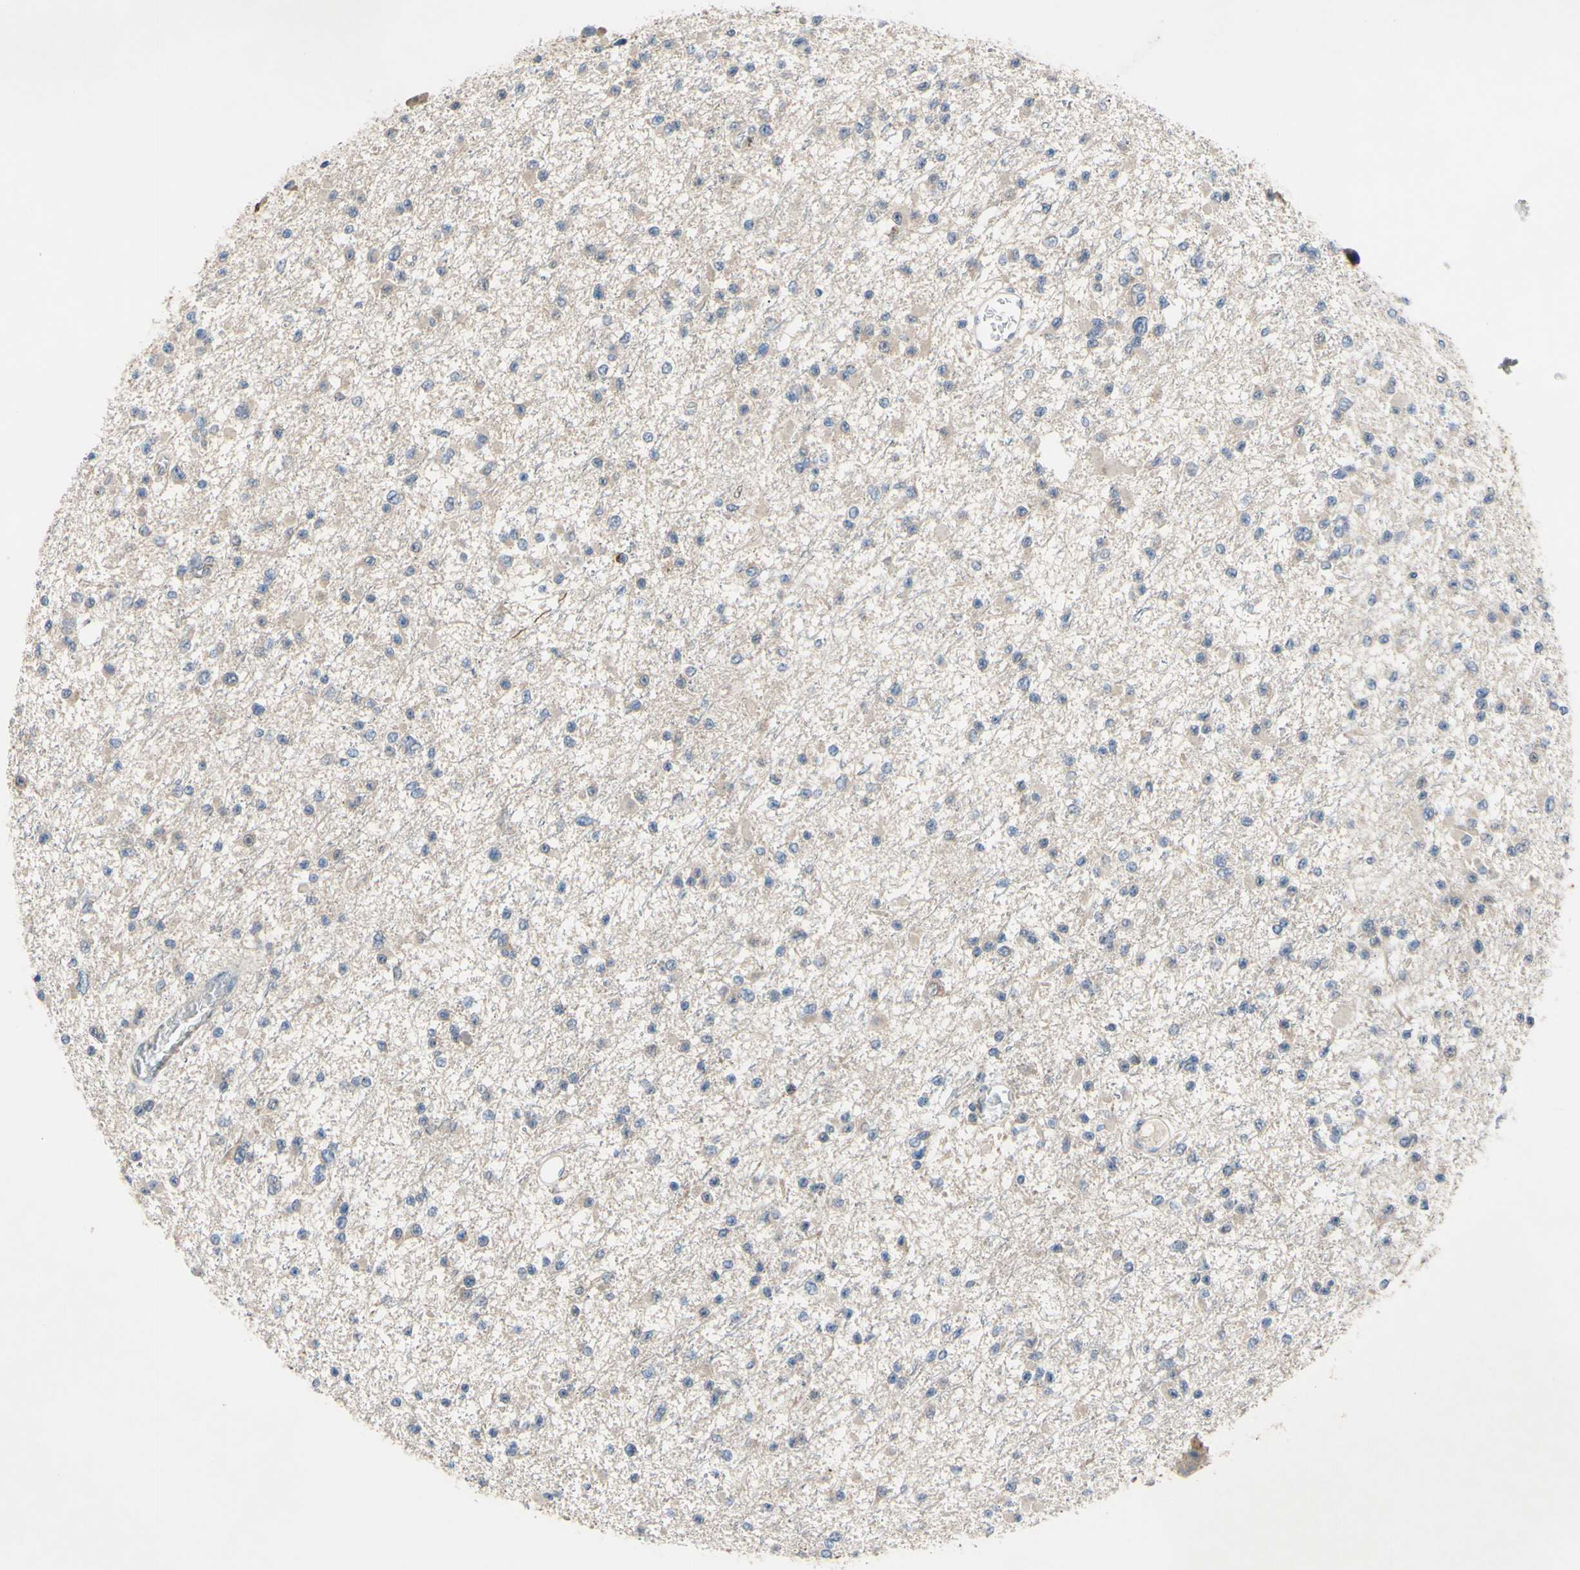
{"staining": {"intensity": "negative", "quantity": "none", "location": "none"}, "tissue": "glioma", "cell_type": "Tumor cells", "image_type": "cancer", "snomed": [{"axis": "morphology", "description": "Glioma, malignant, Low grade"}, {"axis": "topography", "description": "Brain"}], "caption": "Tumor cells show no significant positivity in low-grade glioma (malignant). (DAB immunohistochemistry, high magnification).", "gene": "HILPDA", "patient": {"sex": "female", "age": 22}}